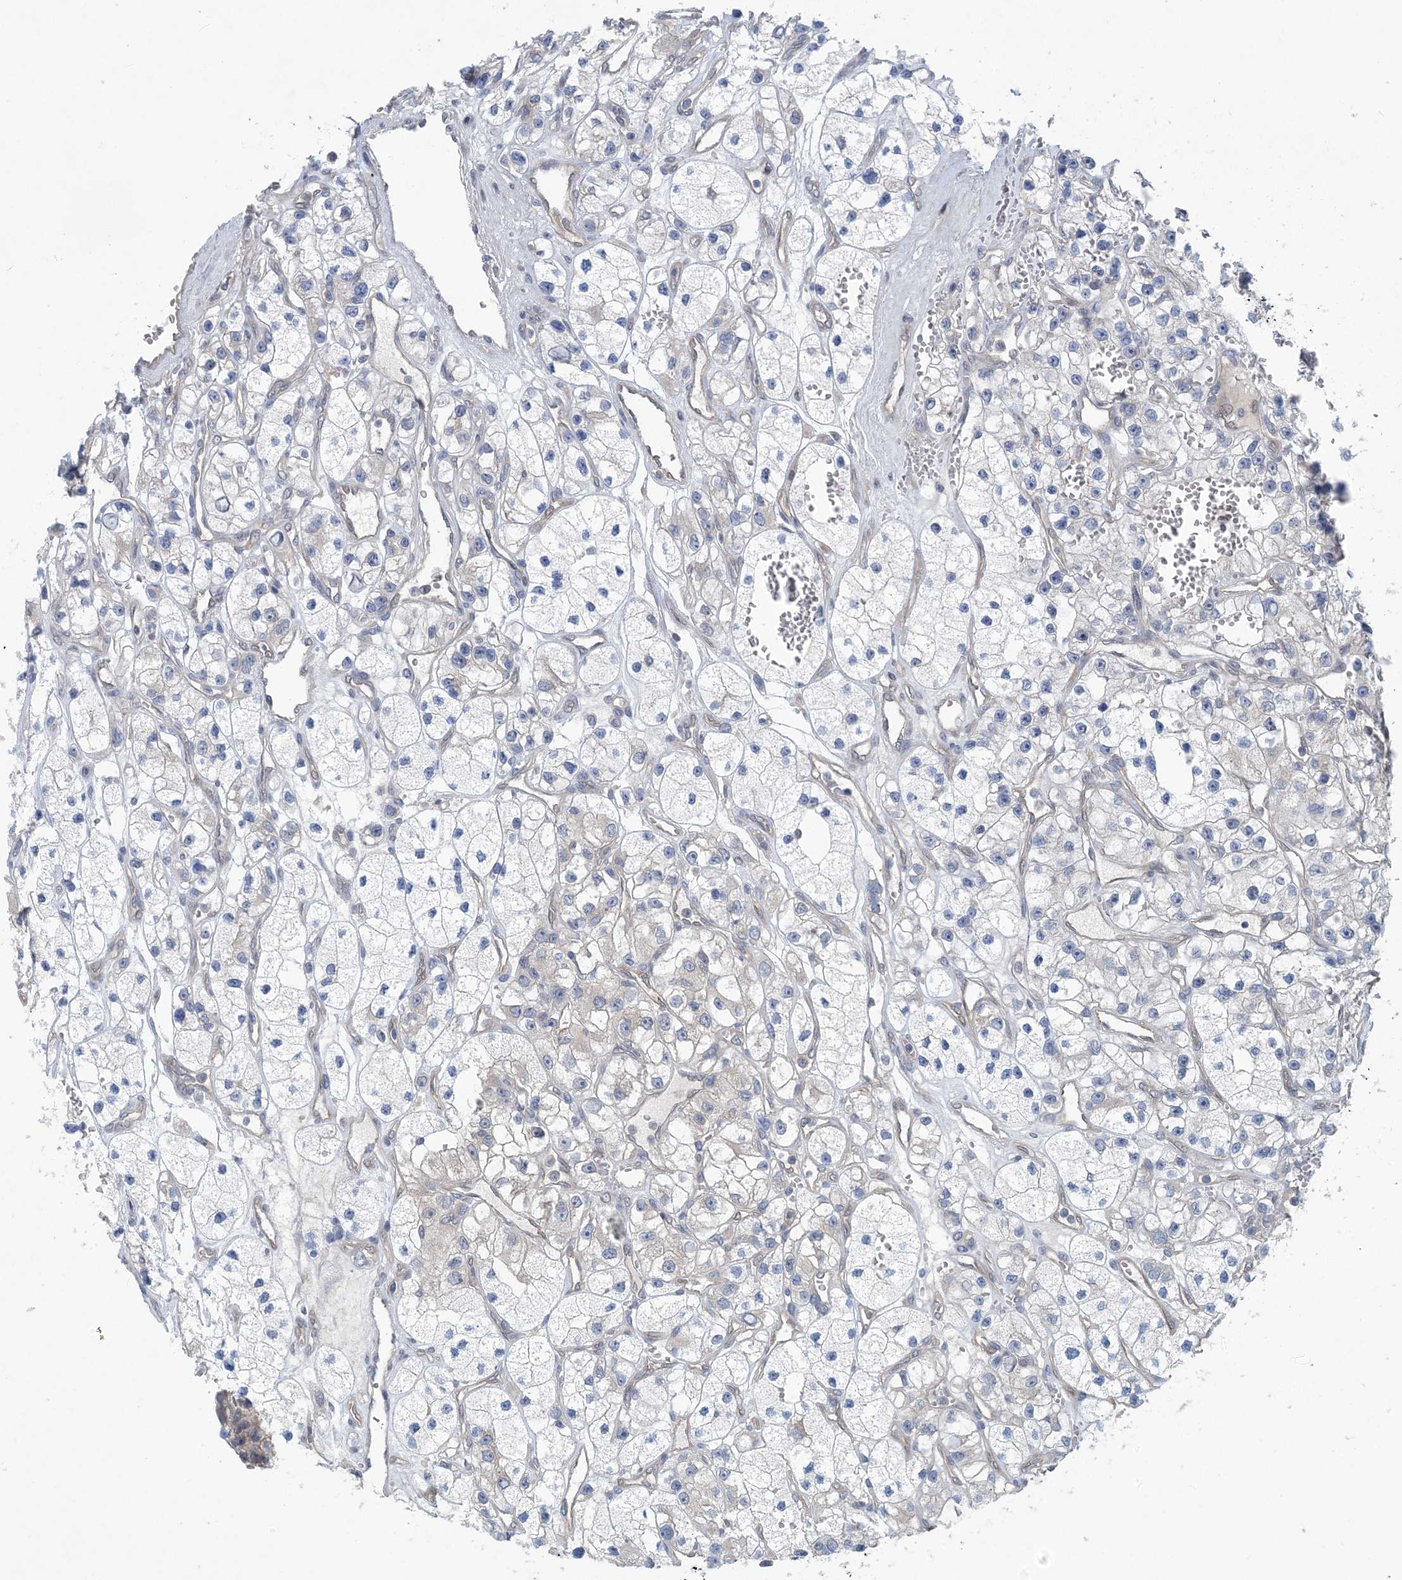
{"staining": {"intensity": "negative", "quantity": "none", "location": "none"}, "tissue": "renal cancer", "cell_type": "Tumor cells", "image_type": "cancer", "snomed": [{"axis": "morphology", "description": "Adenocarcinoma, NOS"}, {"axis": "topography", "description": "Kidney"}], "caption": "High power microscopy photomicrograph of an immunohistochemistry image of adenocarcinoma (renal), revealing no significant positivity in tumor cells.", "gene": "HIKESHI", "patient": {"sex": "female", "age": 57}}